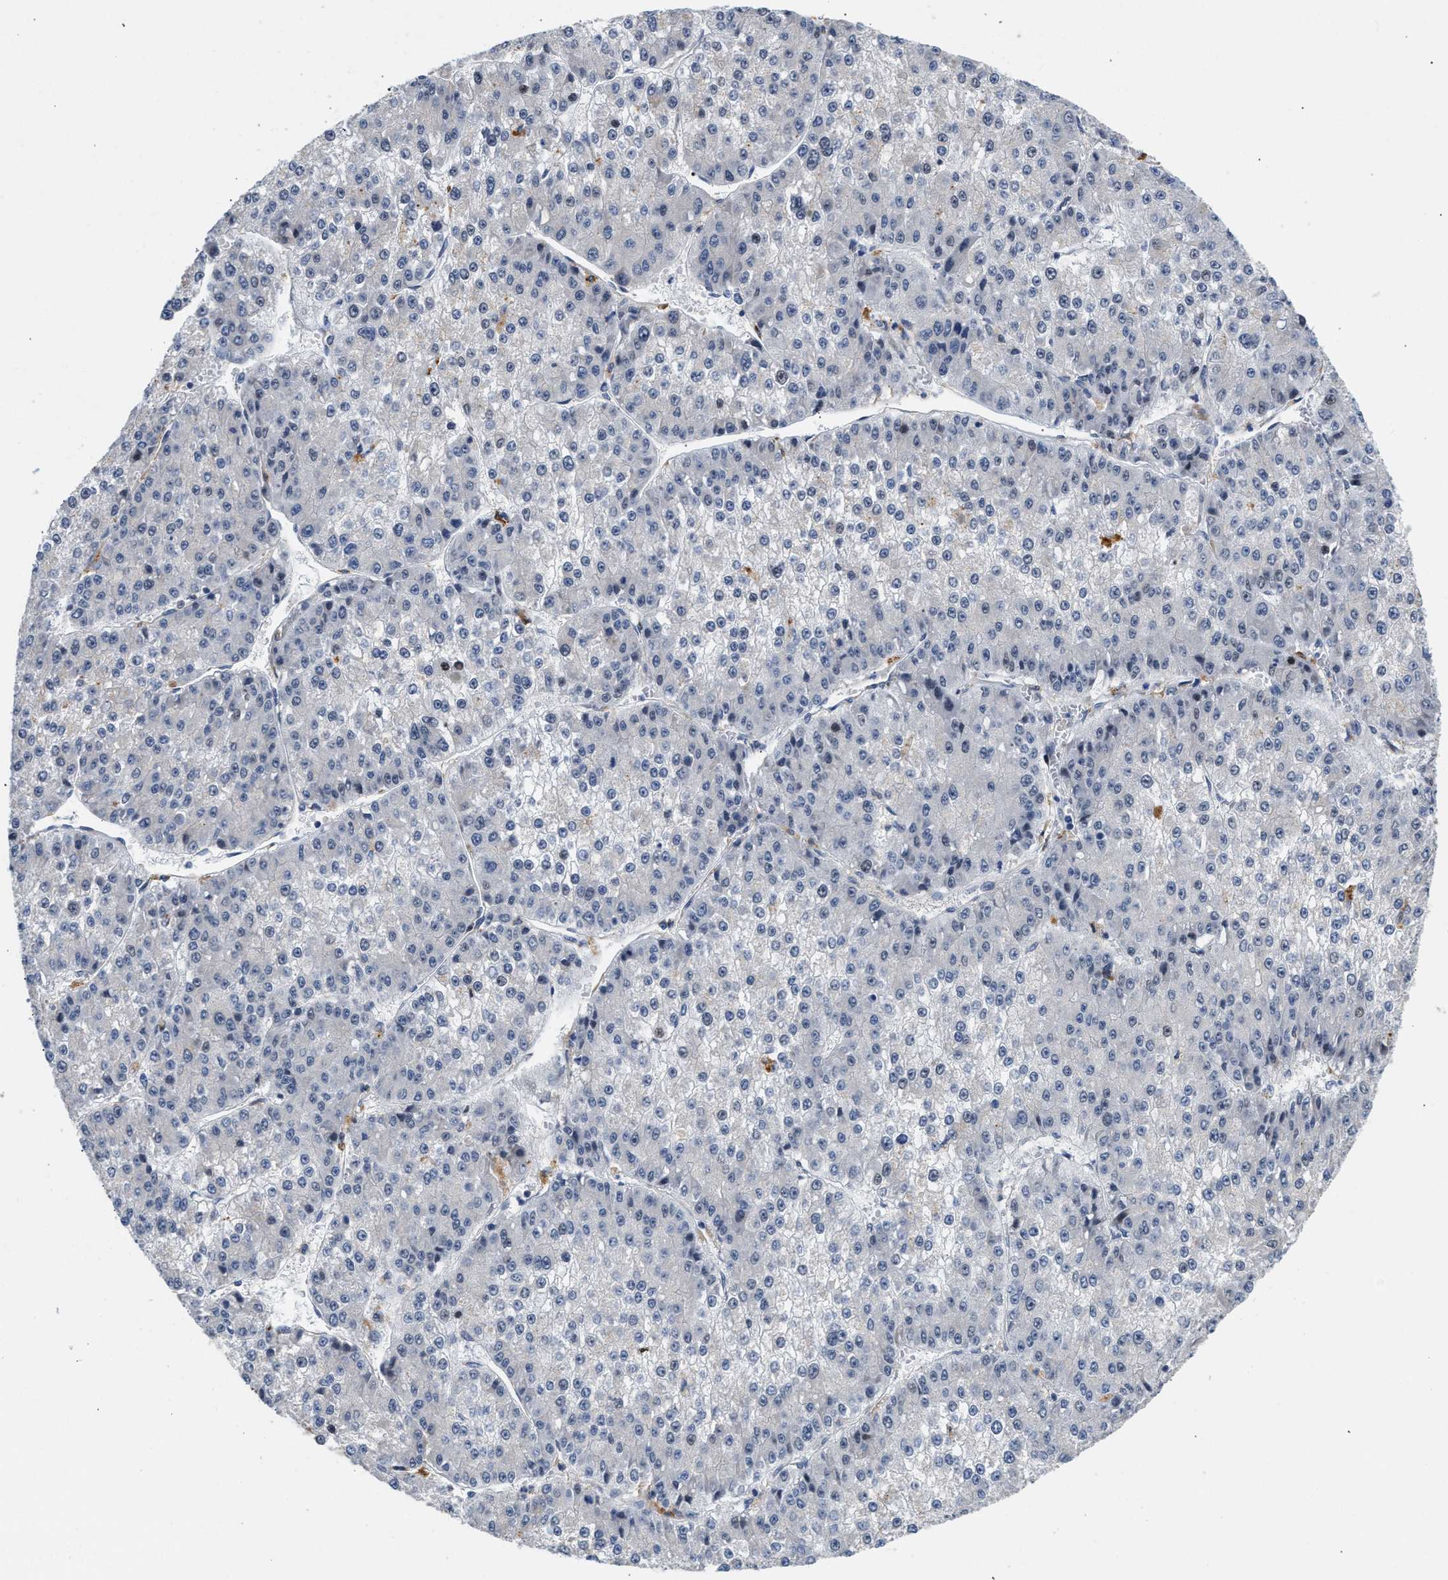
{"staining": {"intensity": "negative", "quantity": "none", "location": "none"}, "tissue": "liver cancer", "cell_type": "Tumor cells", "image_type": "cancer", "snomed": [{"axis": "morphology", "description": "Carcinoma, Hepatocellular, NOS"}, {"axis": "topography", "description": "Liver"}], "caption": "A high-resolution histopathology image shows IHC staining of liver cancer, which exhibits no significant positivity in tumor cells. (DAB (3,3'-diaminobenzidine) immunohistochemistry, high magnification).", "gene": "PPM1L", "patient": {"sex": "female", "age": 73}}